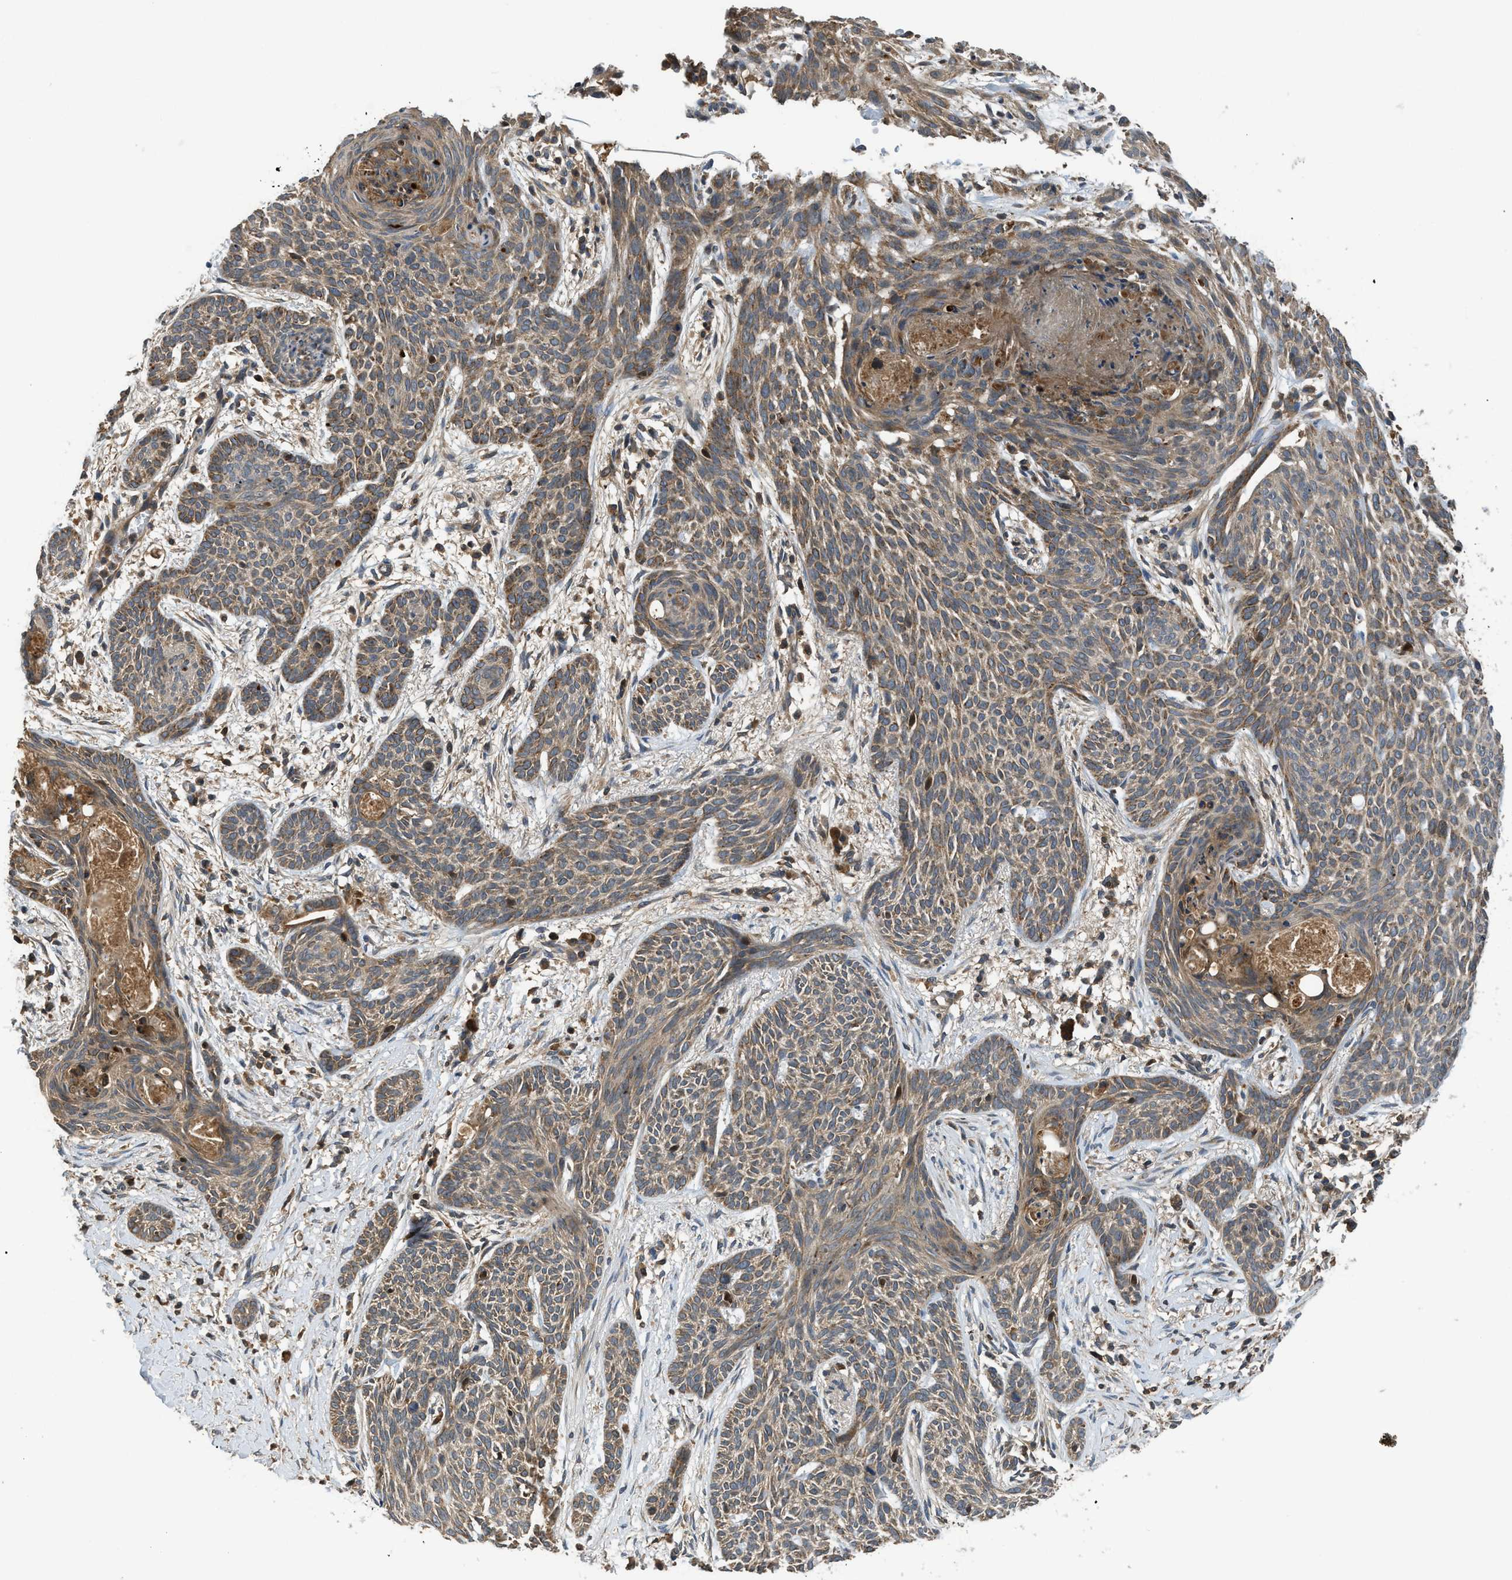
{"staining": {"intensity": "moderate", "quantity": ">75%", "location": "cytoplasmic/membranous"}, "tissue": "skin cancer", "cell_type": "Tumor cells", "image_type": "cancer", "snomed": [{"axis": "morphology", "description": "Basal cell carcinoma"}, {"axis": "topography", "description": "Skin"}], "caption": "Skin cancer (basal cell carcinoma) stained for a protein (brown) shows moderate cytoplasmic/membranous positive expression in approximately >75% of tumor cells.", "gene": "PAFAH2", "patient": {"sex": "female", "age": 84}}